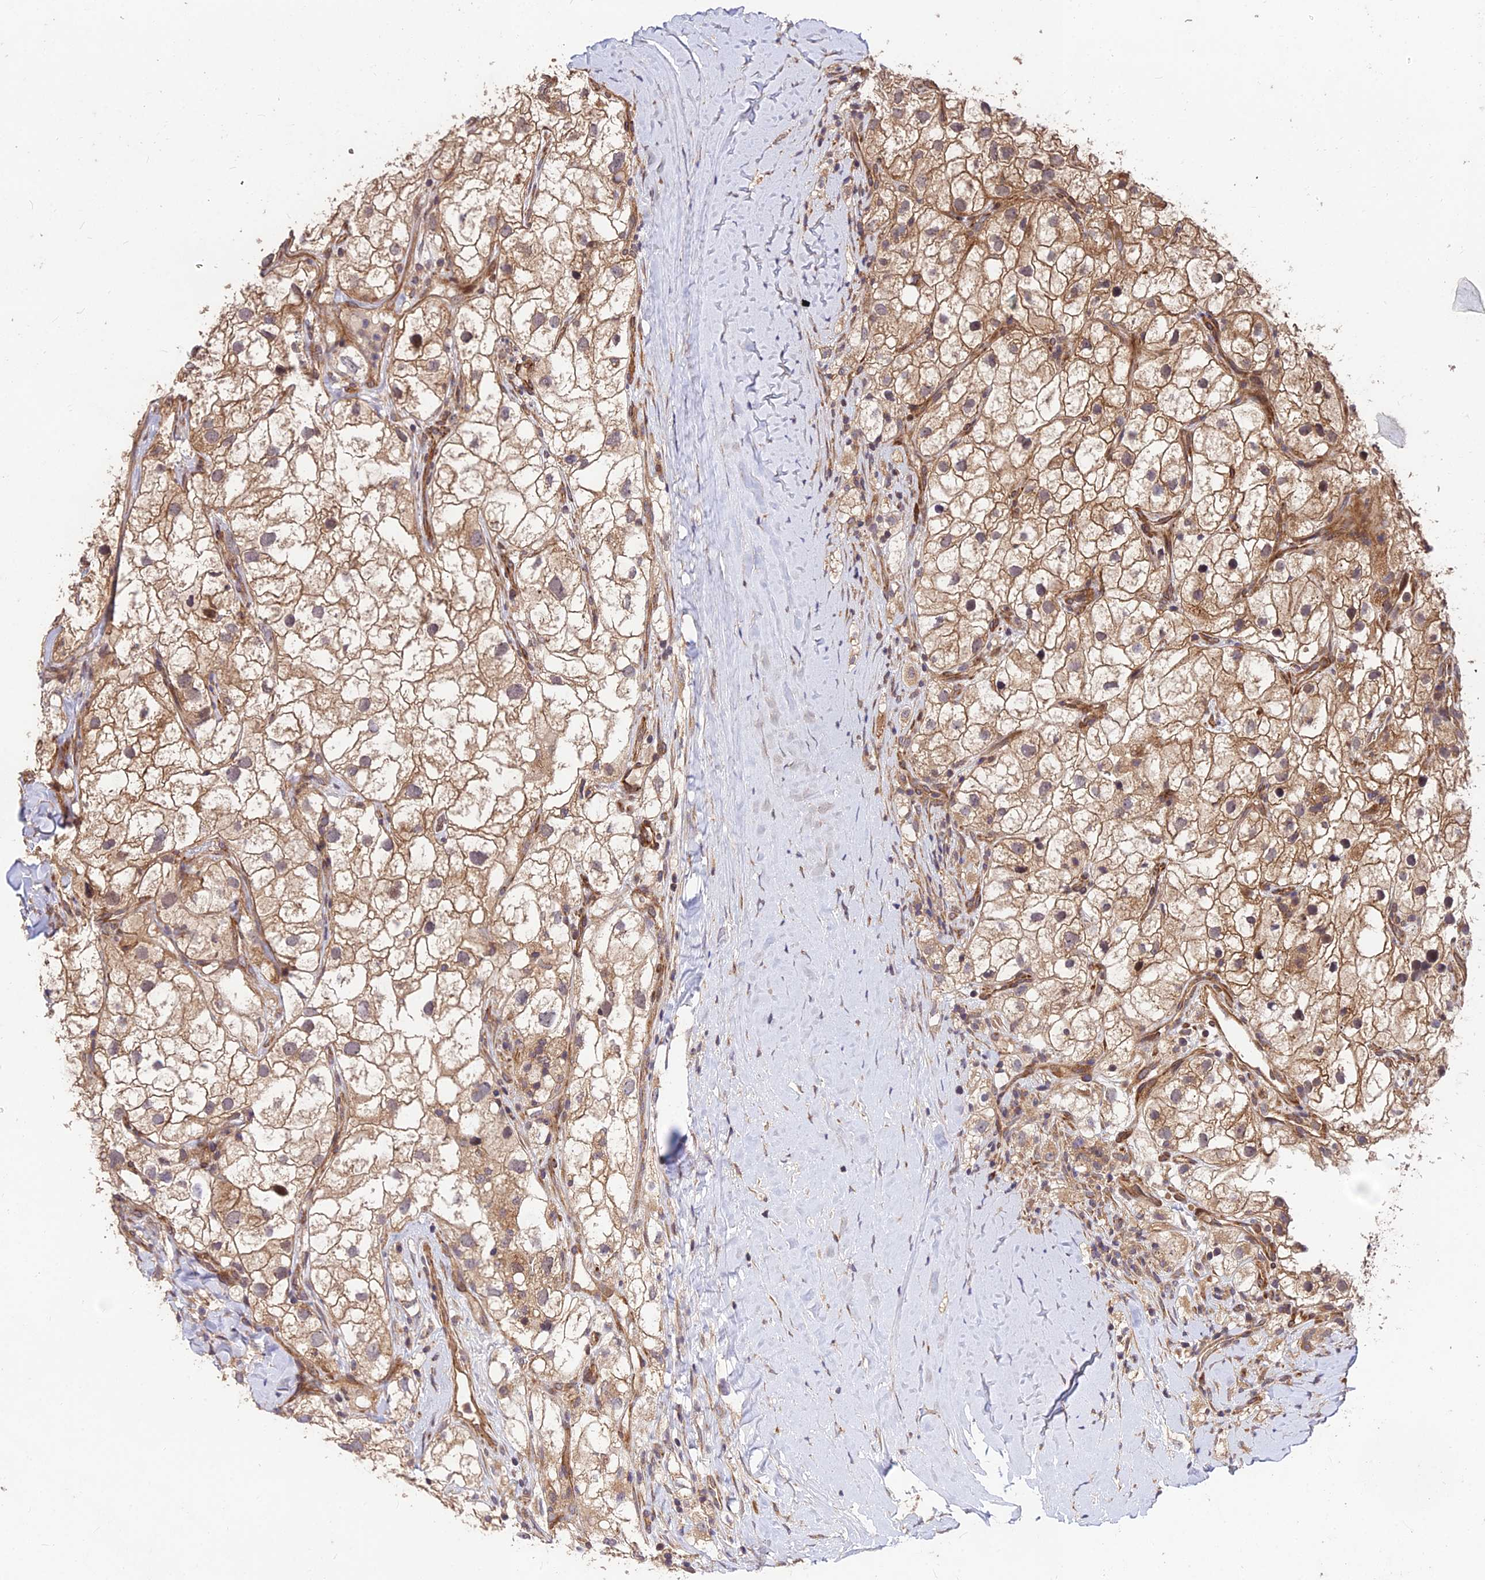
{"staining": {"intensity": "moderate", "quantity": ">75%", "location": "cytoplasmic/membranous"}, "tissue": "renal cancer", "cell_type": "Tumor cells", "image_type": "cancer", "snomed": [{"axis": "morphology", "description": "Adenocarcinoma, NOS"}, {"axis": "topography", "description": "Kidney"}], "caption": "An image of human renal cancer stained for a protein demonstrates moderate cytoplasmic/membranous brown staining in tumor cells. Nuclei are stained in blue.", "gene": "MKKS", "patient": {"sex": "male", "age": 59}}